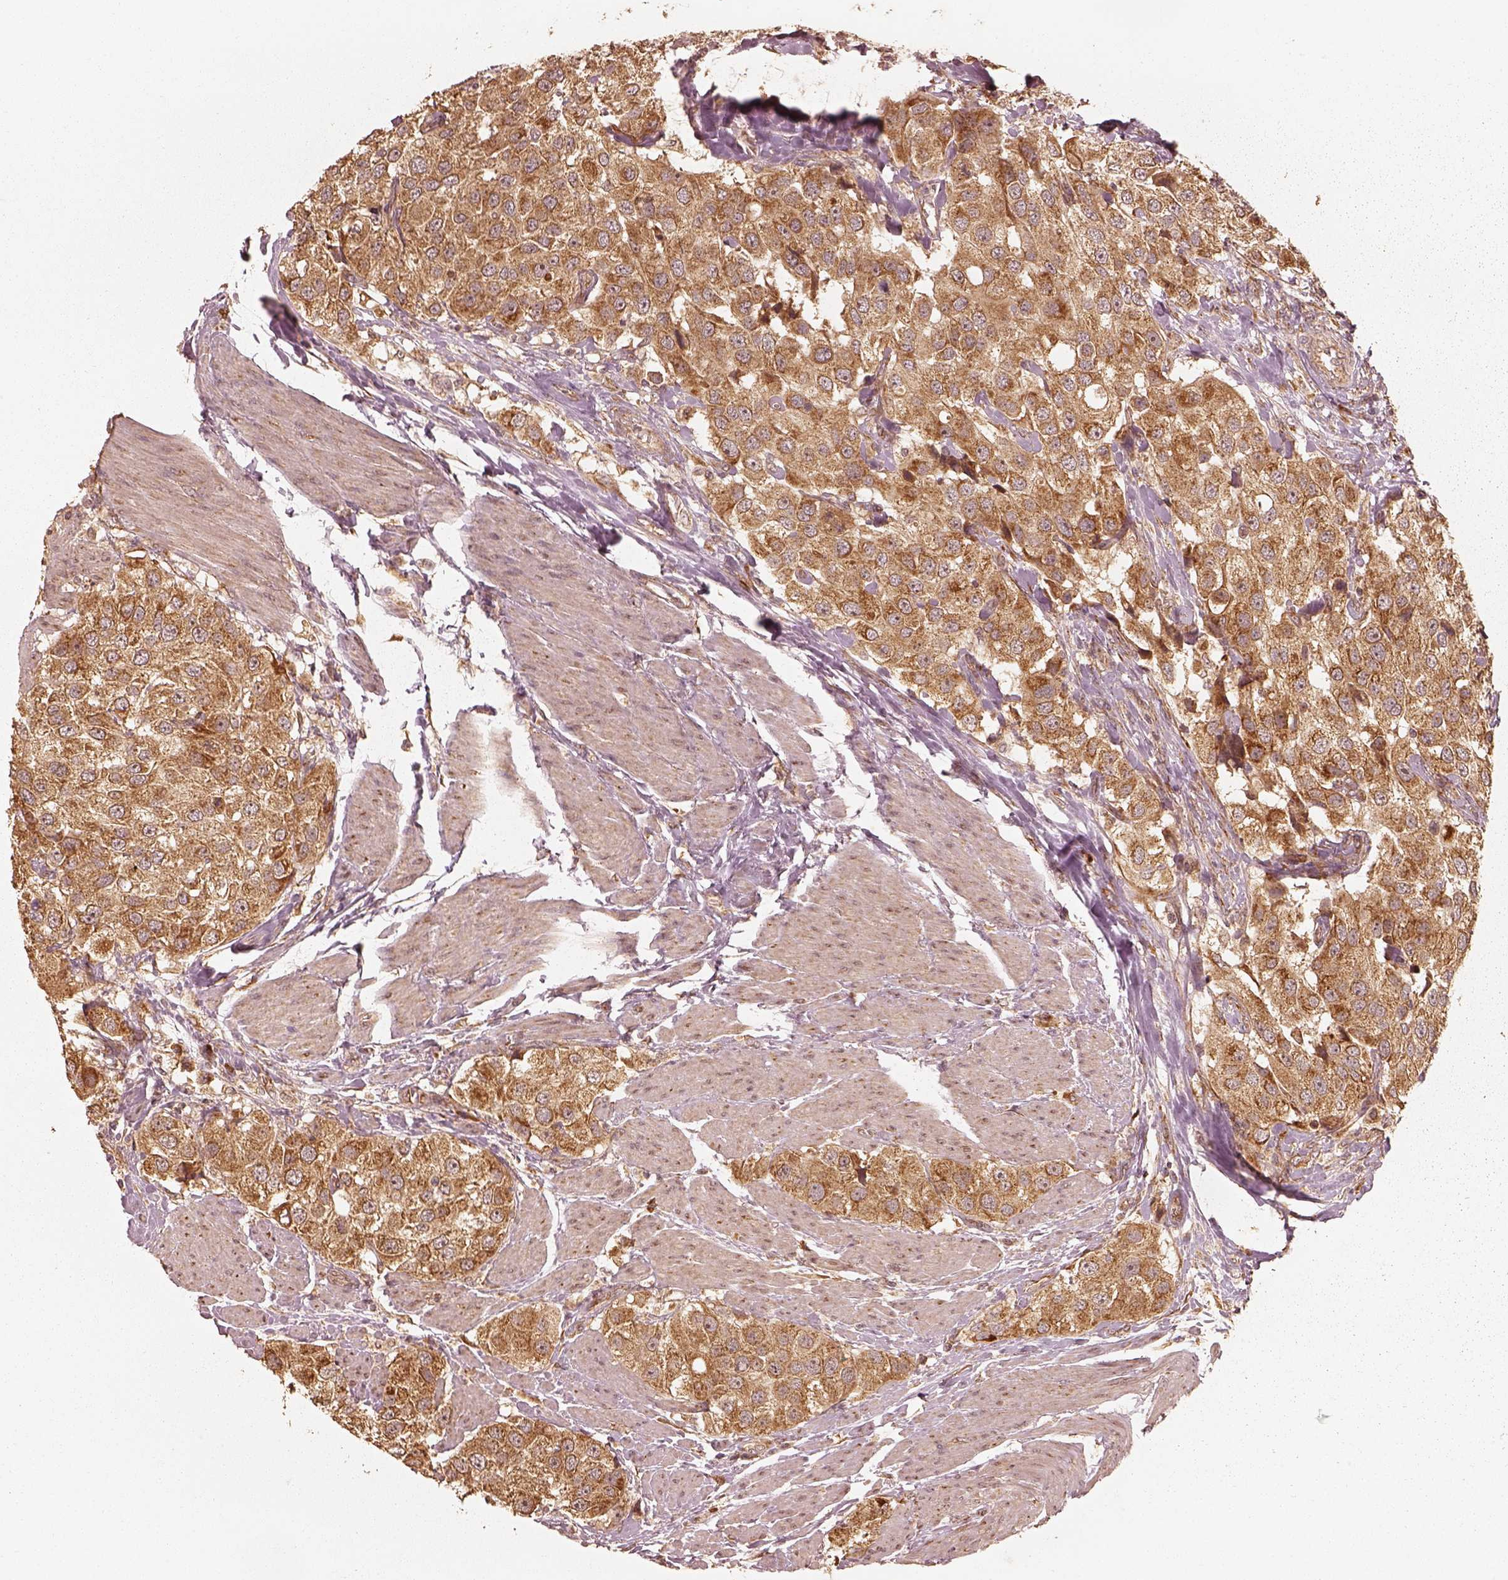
{"staining": {"intensity": "strong", "quantity": ">75%", "location": "cytoplasmic/membranous"}, "tissue": "urothelial cancer", "cell_type": "Tumor cells", "image_type": "cancer", "snomed": [{"axis": "morphology", "description": "Urothelial carcinoma, High grade"}, {"axis": "topography", "description": "Urinary bladder"}], "caption": "Brown immunohistochemical staining in high-grade urothelial carcinoma shows strong cytoplasmic/membranous staining in approximately >75% of tumor cells.", "gene": "DNAJC25", "patient": {"sex": "female", "age": 64}}